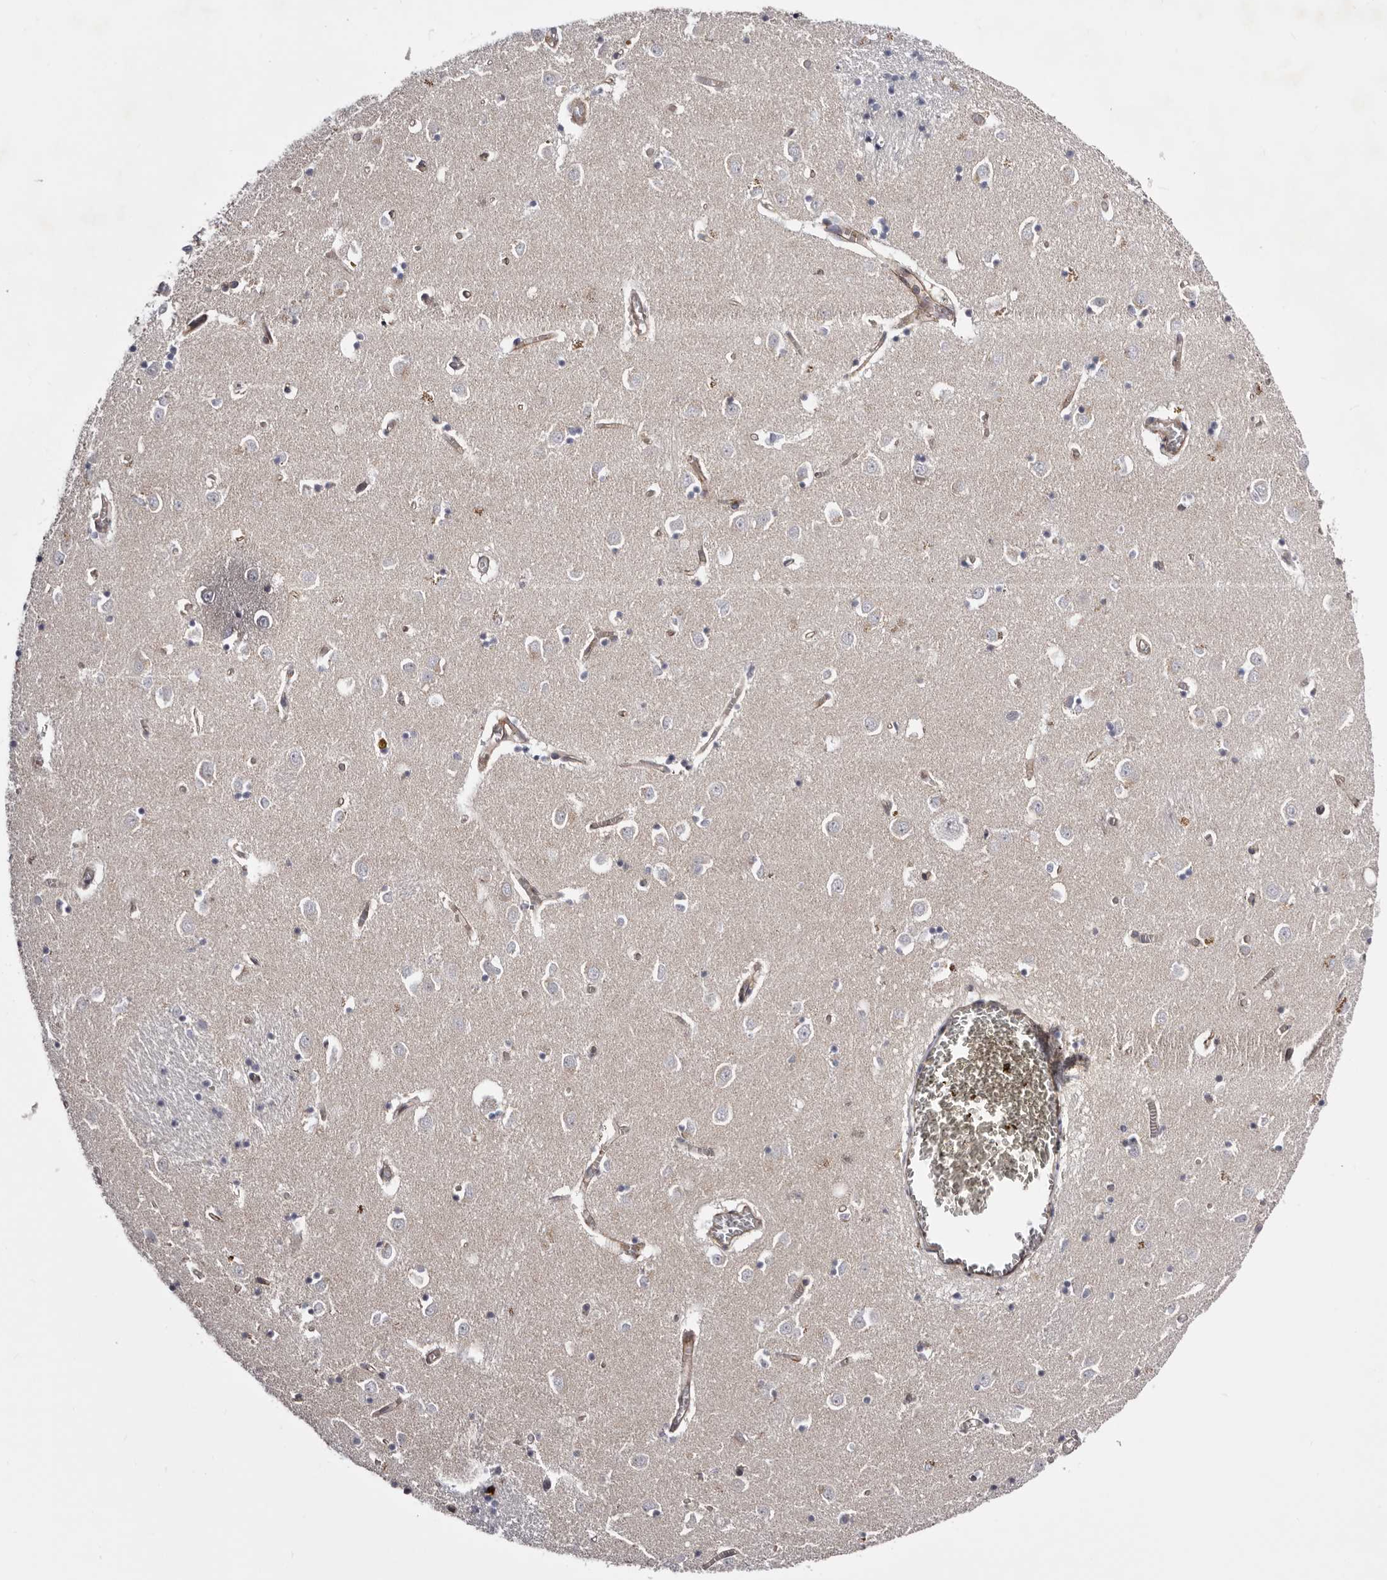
{"staining": {"intensity": "negative", "quantity": "none", "location": "none"}, "tissue": "caudate", "cell_type": "Glial cells", "image_type": "normal", "snomed": [{"axis": "morphology", "description": "Normal tissue, NOS"}, {"axis": "topography", "description": "Lateral ventricle wall"}], "caption": "The micrograph displays no staining of glial cells in unremarkable caudate. Nuclei are stained in blue.", "gene": "DMRT2", "patient": {"sex": "male", "age": 70}}